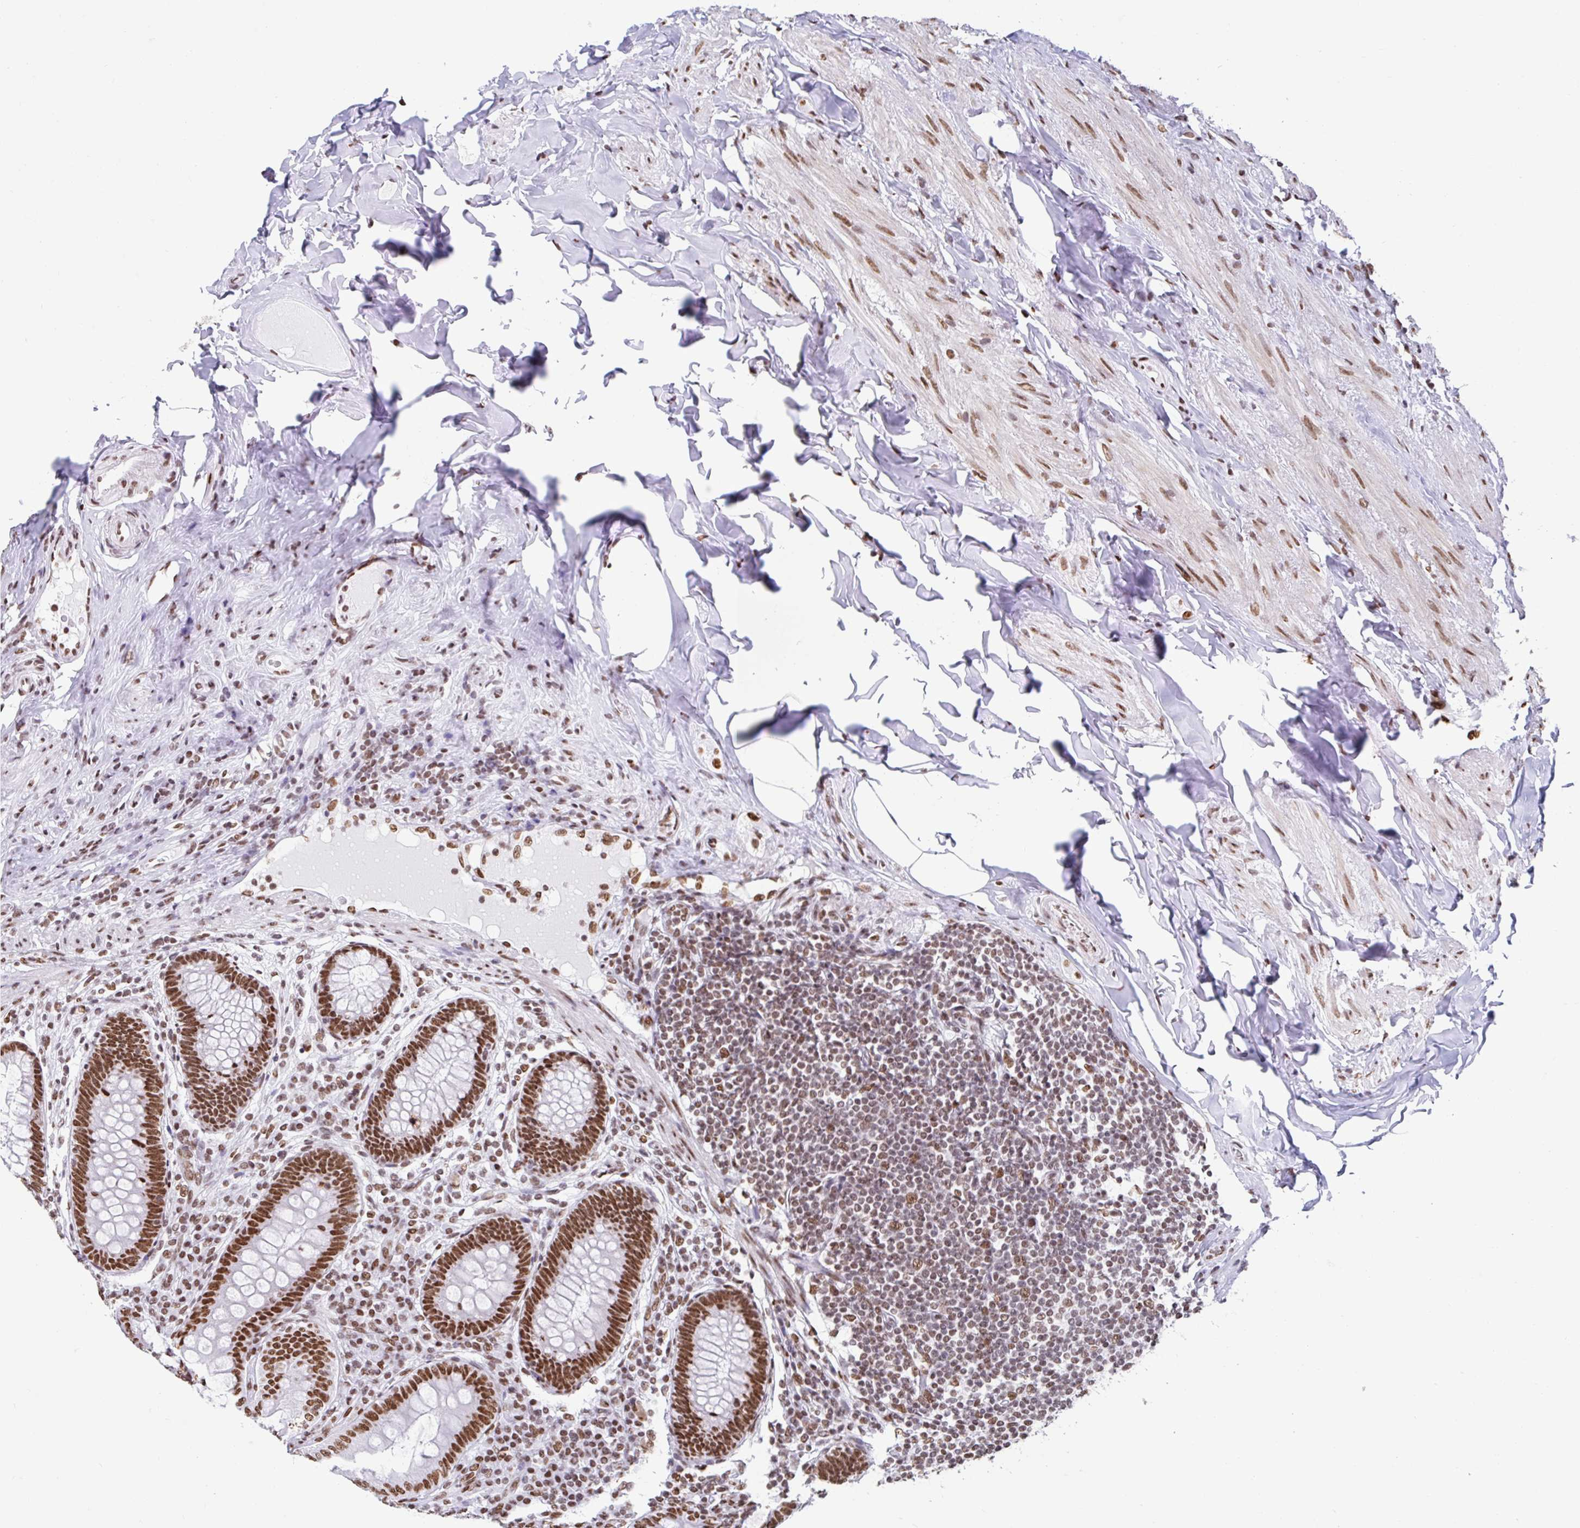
{"staining": {"intensity": "strong", "quantity": ">75%", "location": "nuclear"}, "tissue": "appendix", "cell_type": "Glandular cells", "image_type": "normal", "snomed": [{"axis": "morphology", "description": "Normal tissue, NOS"}, {"axis": "topography", "description": "Appendix"}], "caption": "Immunohistochemical staining of benign appendix displays >75% levels of strong nuclear protein expression in approximately >75% of glandular cells.", "gene": "KHDRBS1", "patient": {"sex": "male", "age": 71}}